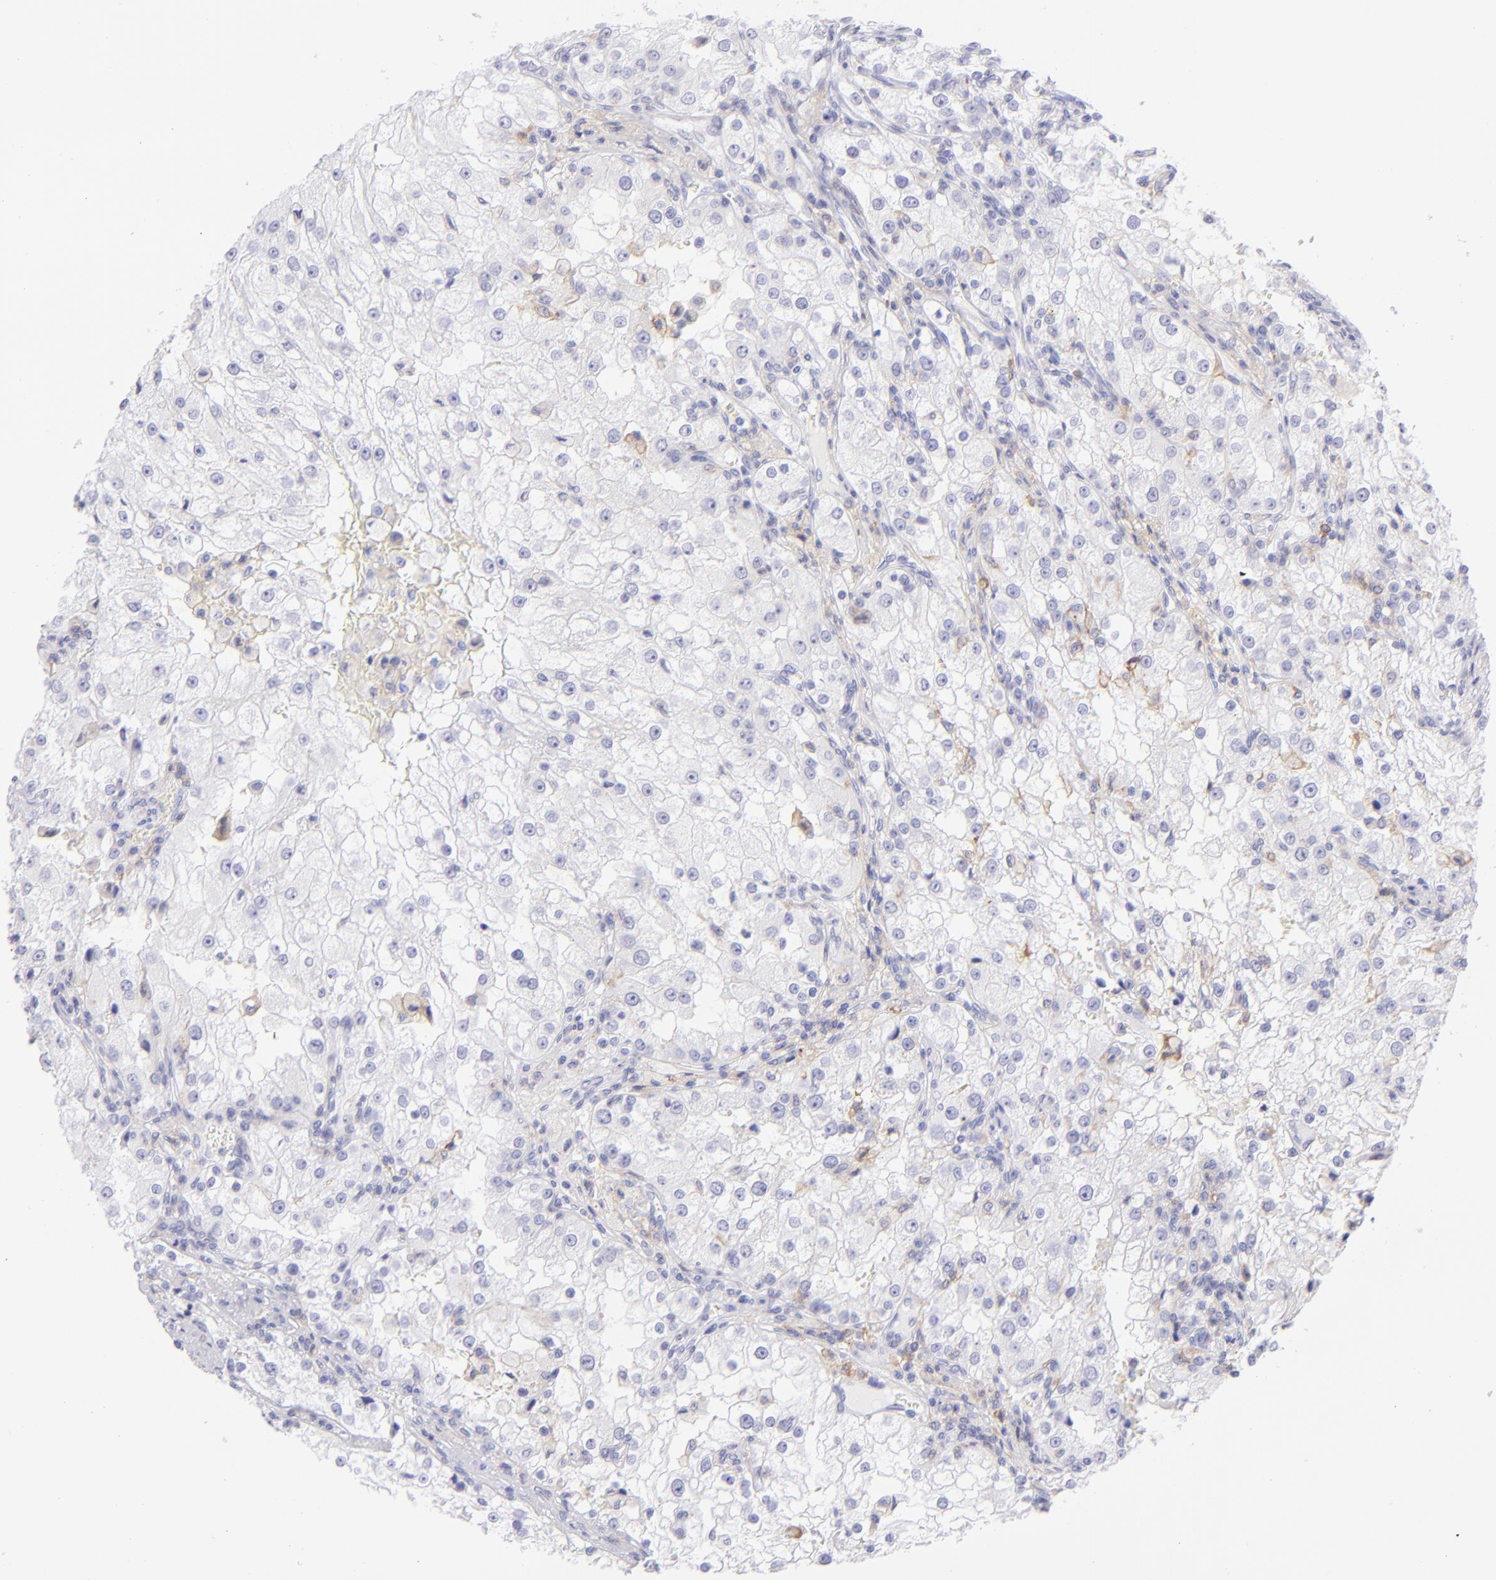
{"staining": {"intensity": "weak", "quantity": "<25%", "location": "cytoplasmic/membranous"}, "tissue": "renal cancer", "cell_type": "Tumor cells", "image_type": "cancer", "snomed": [{"axis": "morphology", "description": "Adenocarcinoma, NOS"}, {"axis": "topography", "description": "Kidney"}], "caption": "Immunohistochemistry photomicrograph of neoplastic tissue: renal cancer stained with DAB reveals no significant protein expression in tumor cells. (DAB (3,3'-diaminobenzidine) immunohistochemistry with hematoxylin counter stain).", "gene": "CD72", "patient": {"sex": "female", "age": 74}}